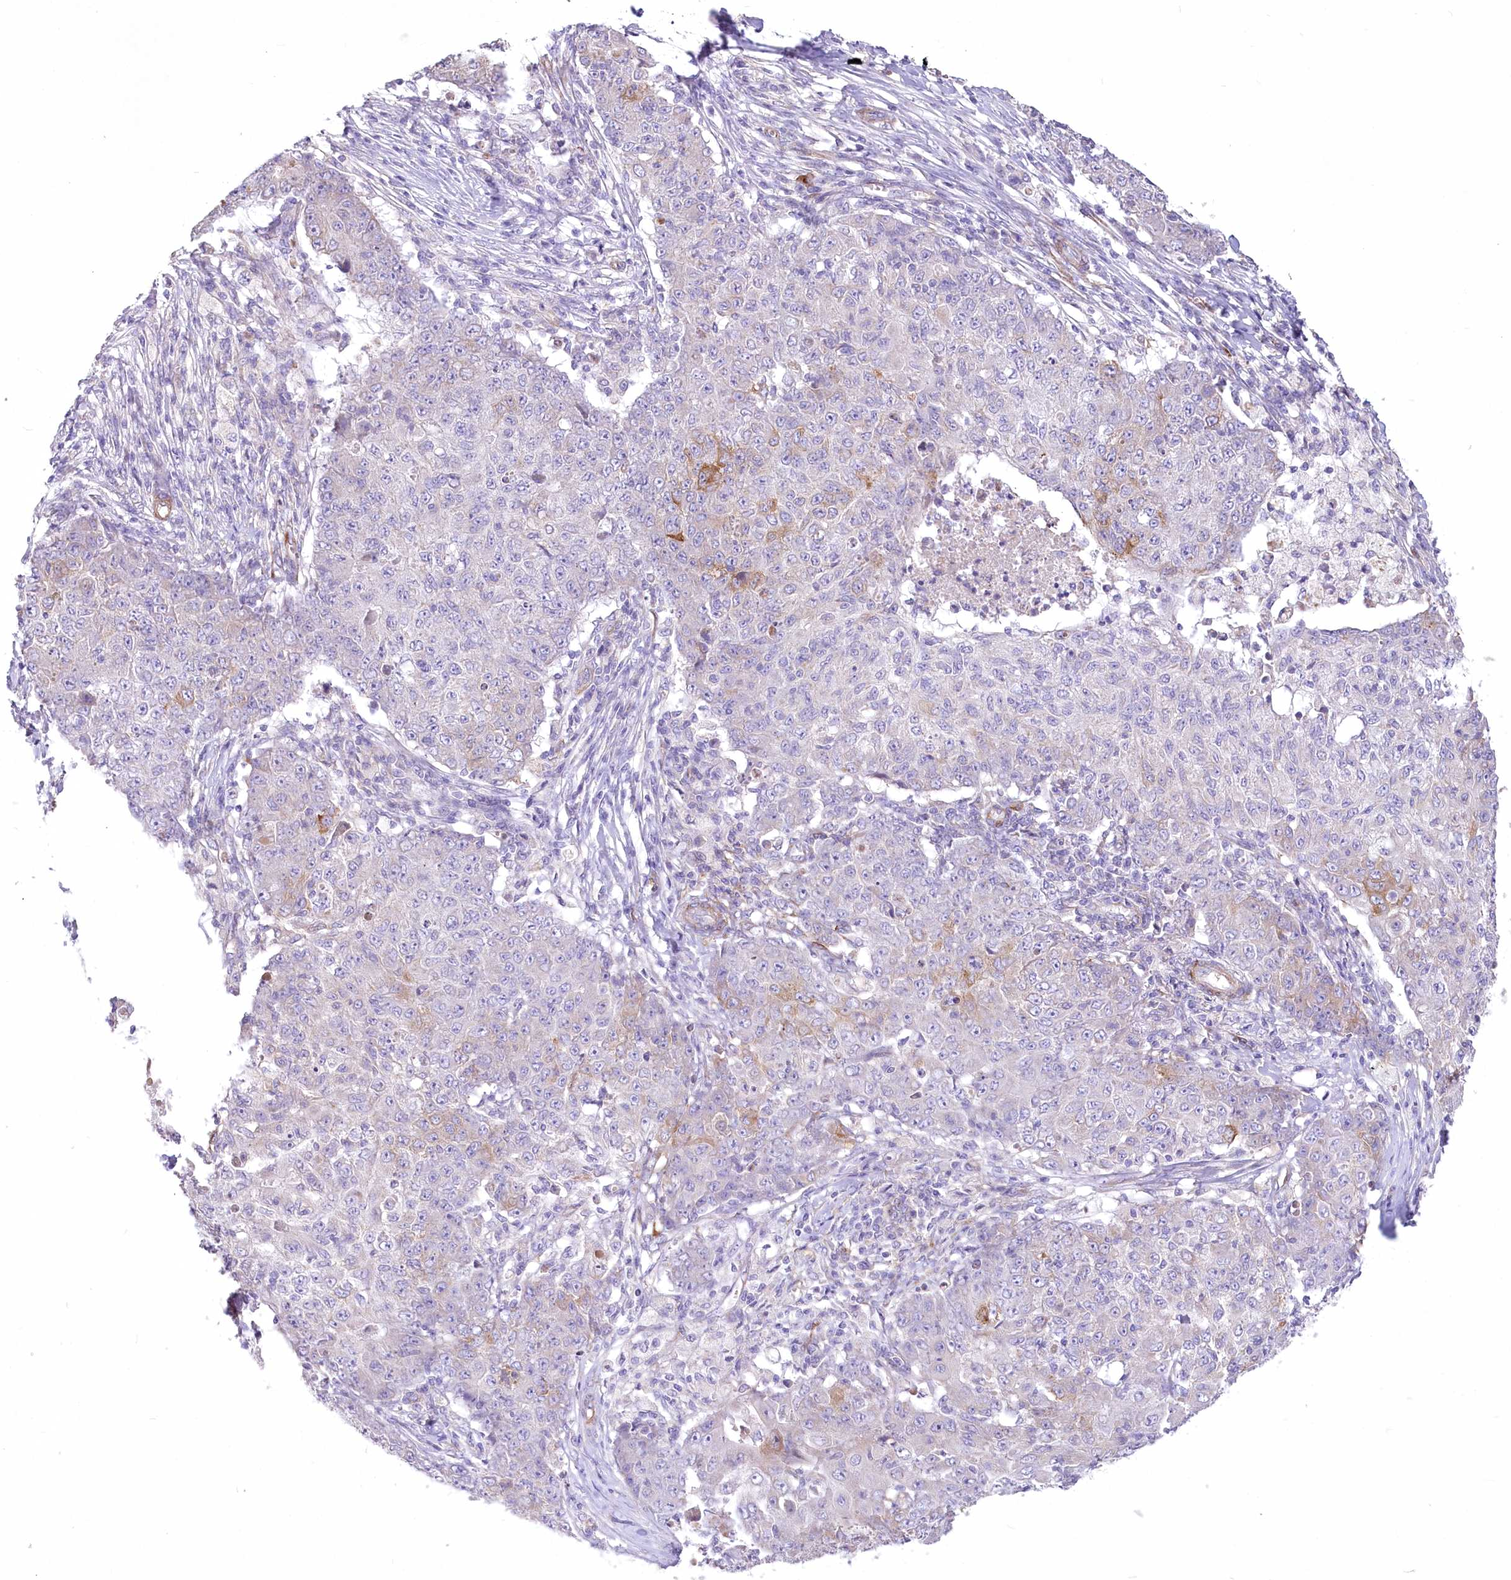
{"staining": {"intensity": "weak", "quantity": "<25%", "location": "cytoplasmic/membranous"}, "tissue": "ovarian cancer", "cell_type": "Tumor cells", "image_type": "cancer", "snomed": [{"axis": "morphology", "description": "Carcinoma, endometroid"}, {"axis": "topography", "description": "Ovary"}], "caption": "A high-resolution micrograph shows IHC staining of ovarian cancer (endometroid carcinoma), which exhibits no significant expression in tumor cells. (DAB (3,3'-diaminobenzidine) immunohistochemistry (IHC), high magnification).", "gene": "ANGPTL3", "patient": {"sex": "female", "age": 42}}